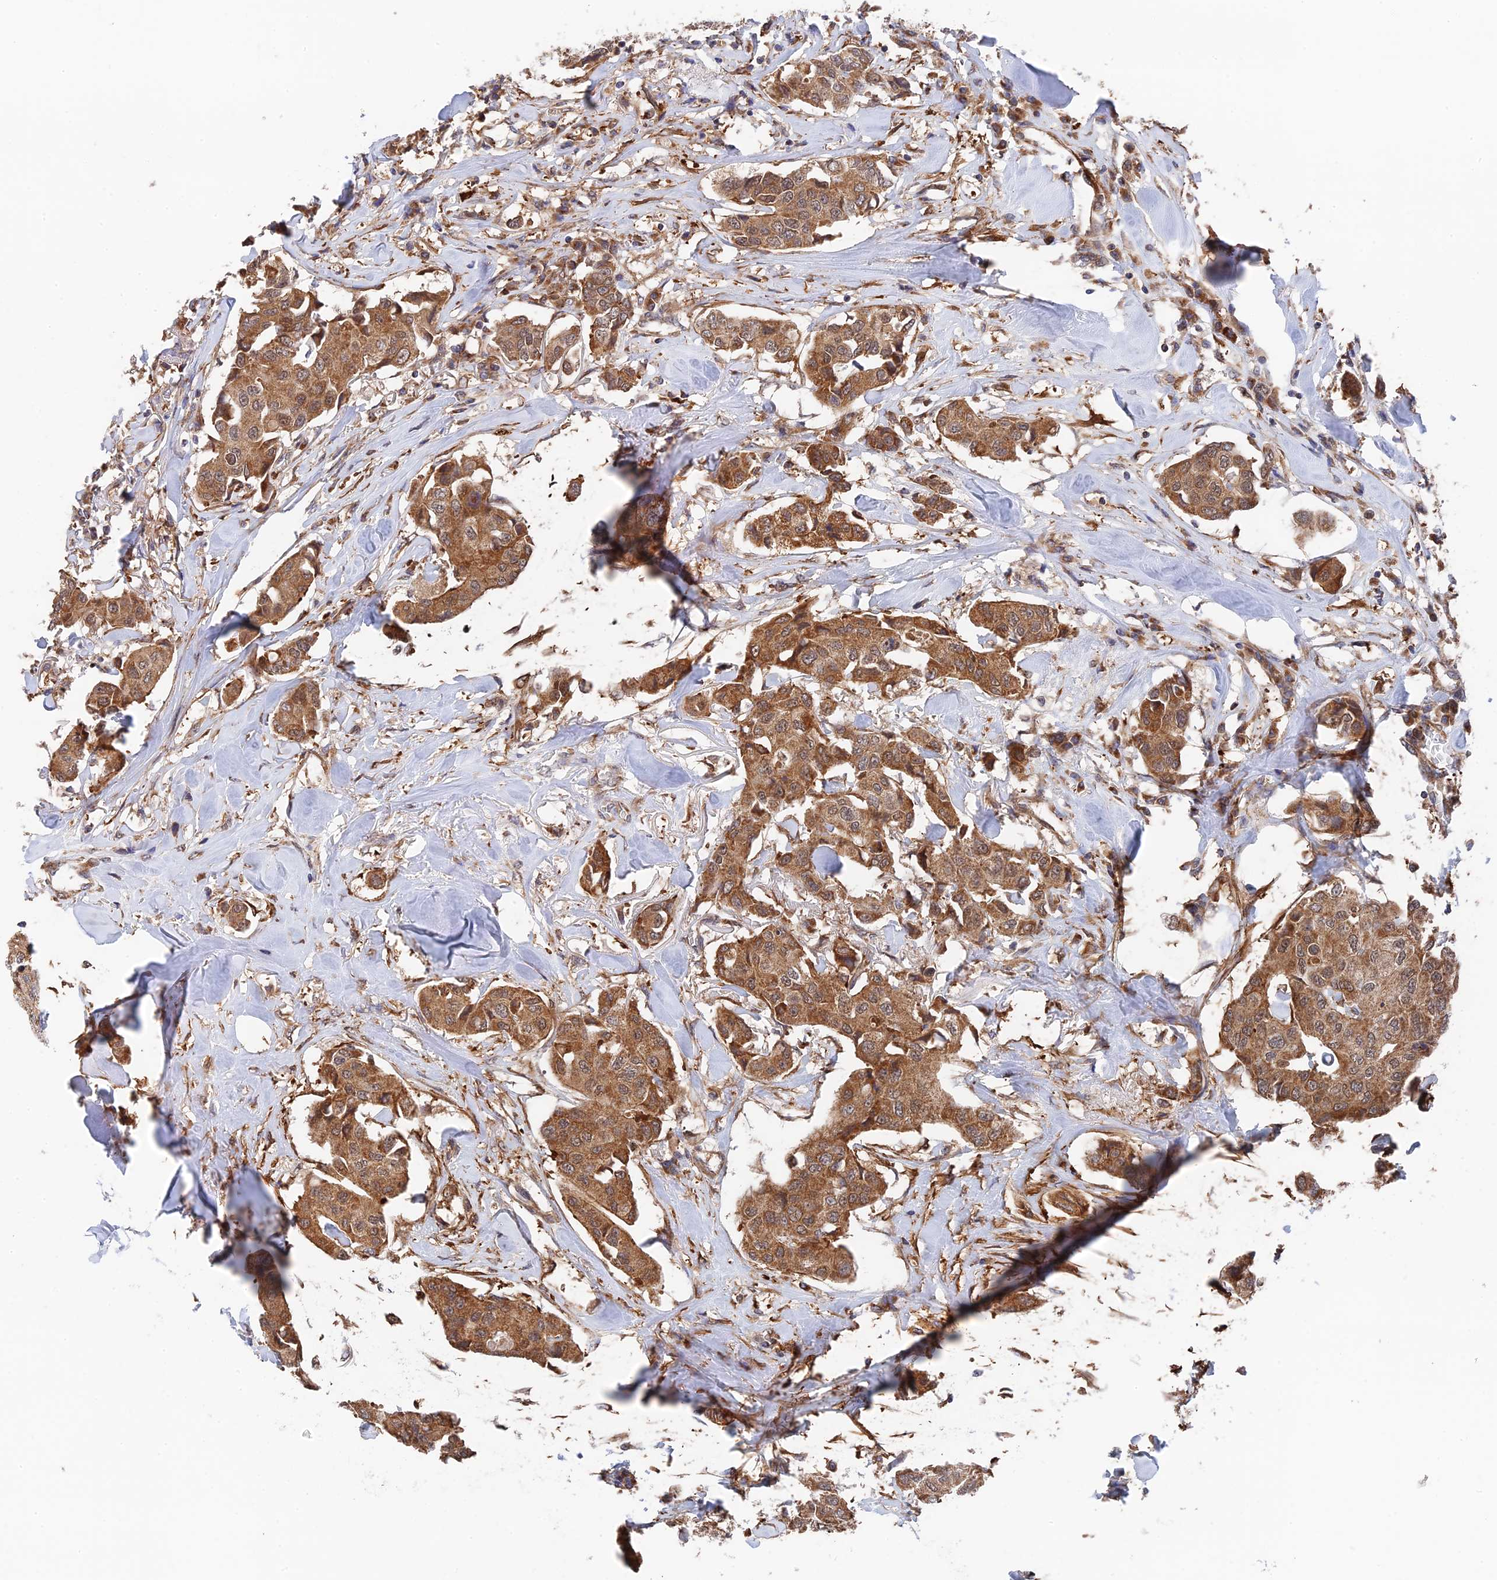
{"staining": {"intensity": "strong", "quantity": ">75%", "location": "cytoplasmic/membranous,nuclear"}, "tissue": "breast cancer", "cell_type": "Tumor cells", "image_type": "cancer", "snomed": [{"axis": "morphology", "description": "Duct carcinoma"}, {"axis": "topography", "description": "Breast"}], "caption": "Tumor cells reveal high levels of strong cytoplasmic/membranous and nuclear positivity in about >75% of cells in infiltrating ductal carcinoma (breast).", "gene": "ZNF320", "patient": {"sex": "female", "age": 80}}